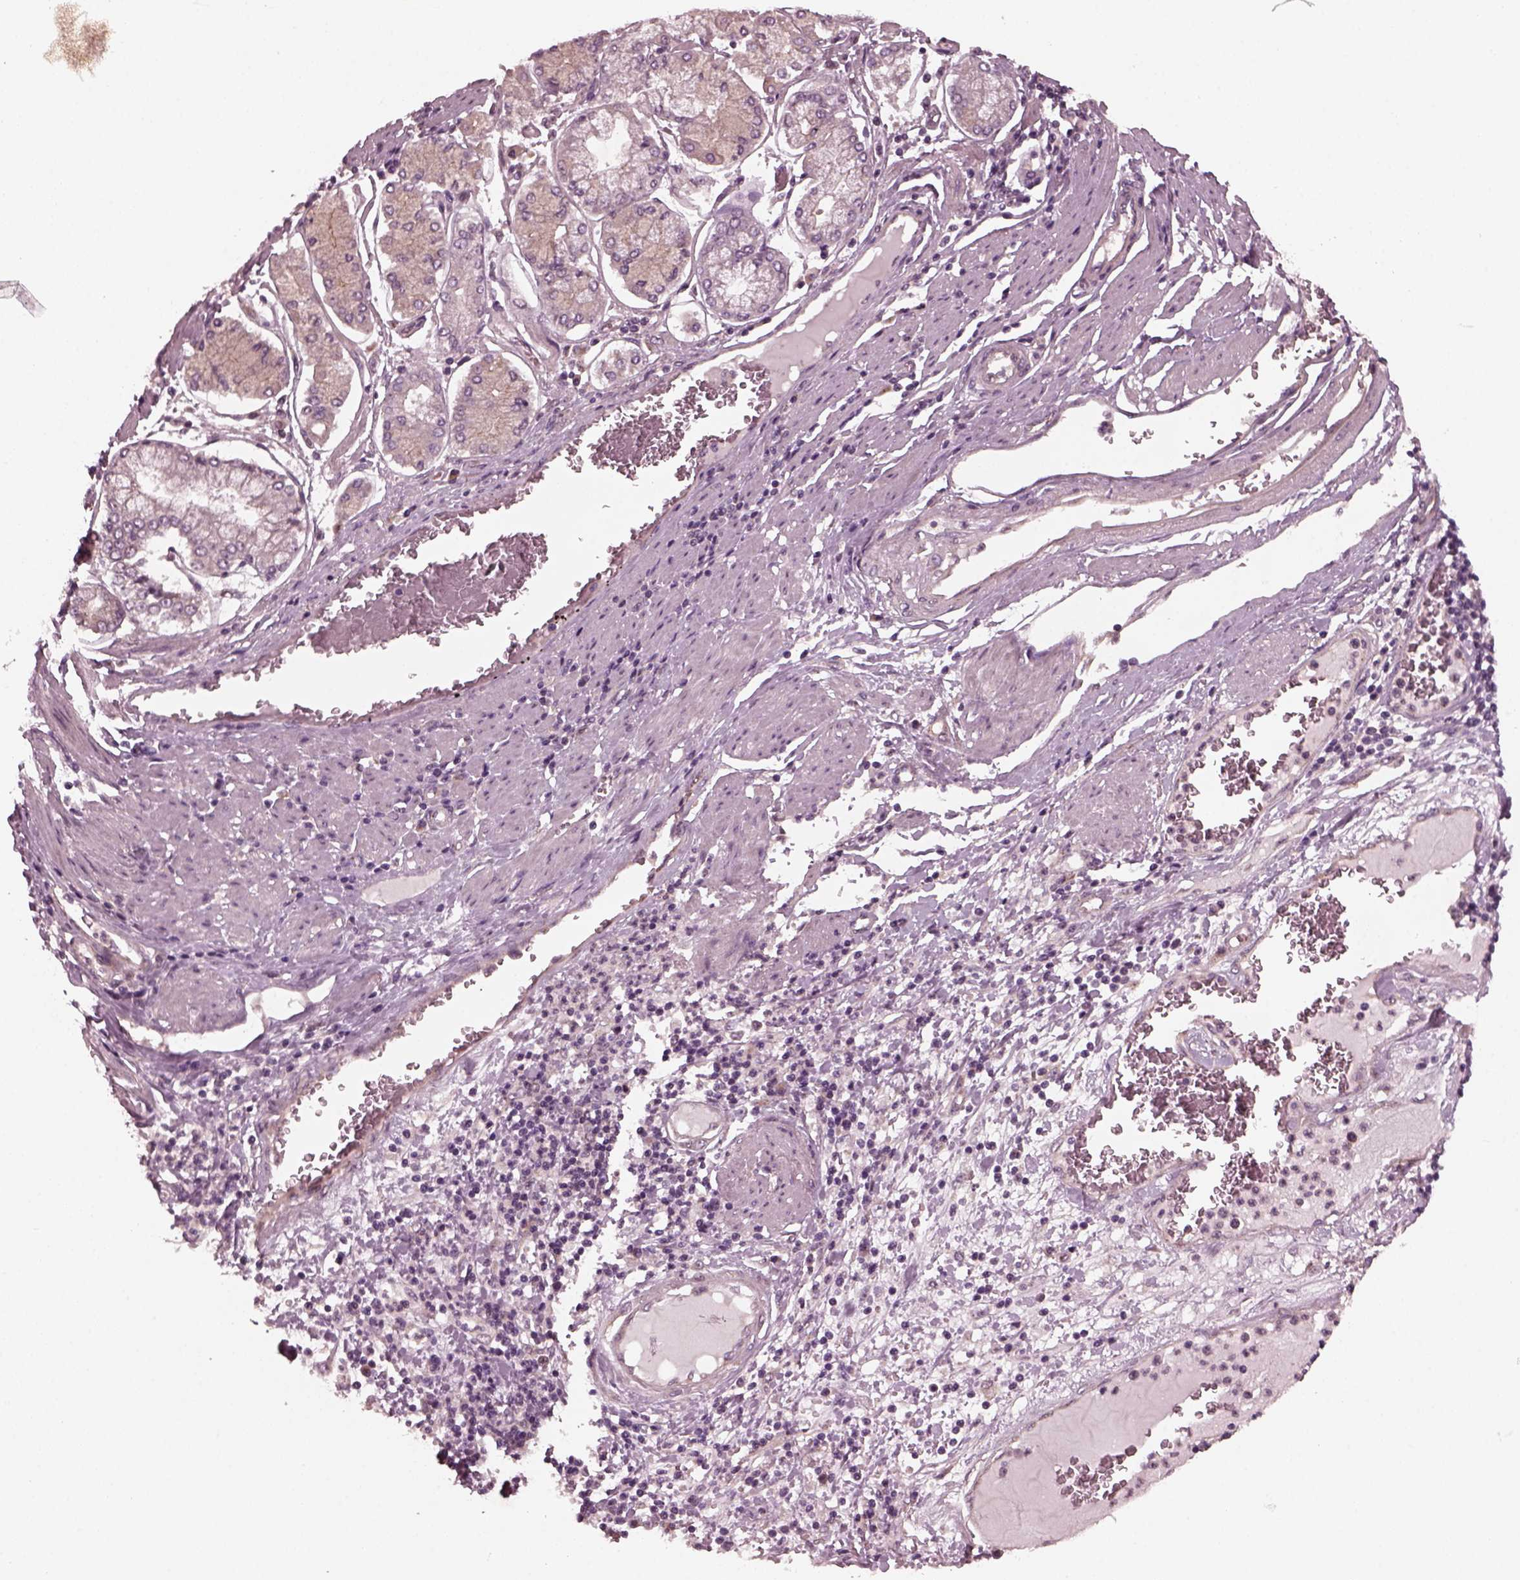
{"staining": {"intensity": "weak", "quantity": ">75%", "location": "cytoplasmic/membranous"}, "tissue": "stomach cancer", "cell_type": "Tumor cells", "image_type": "cancer", "snomed": [{"axis": "morphology", "description": "Adenocarcinoma, NOS"}, {"axis": "topography", "description": "Stomach, upper"}], "caption": "Human stomach cancer (adenocarcinoma) stained for a protein (brown) exhibits weak cytoplasmic/membranous positive staining in about >75% of tumor cells.", "gene": "TUBG1", "patient": {"sex": "male", "age": 68}}